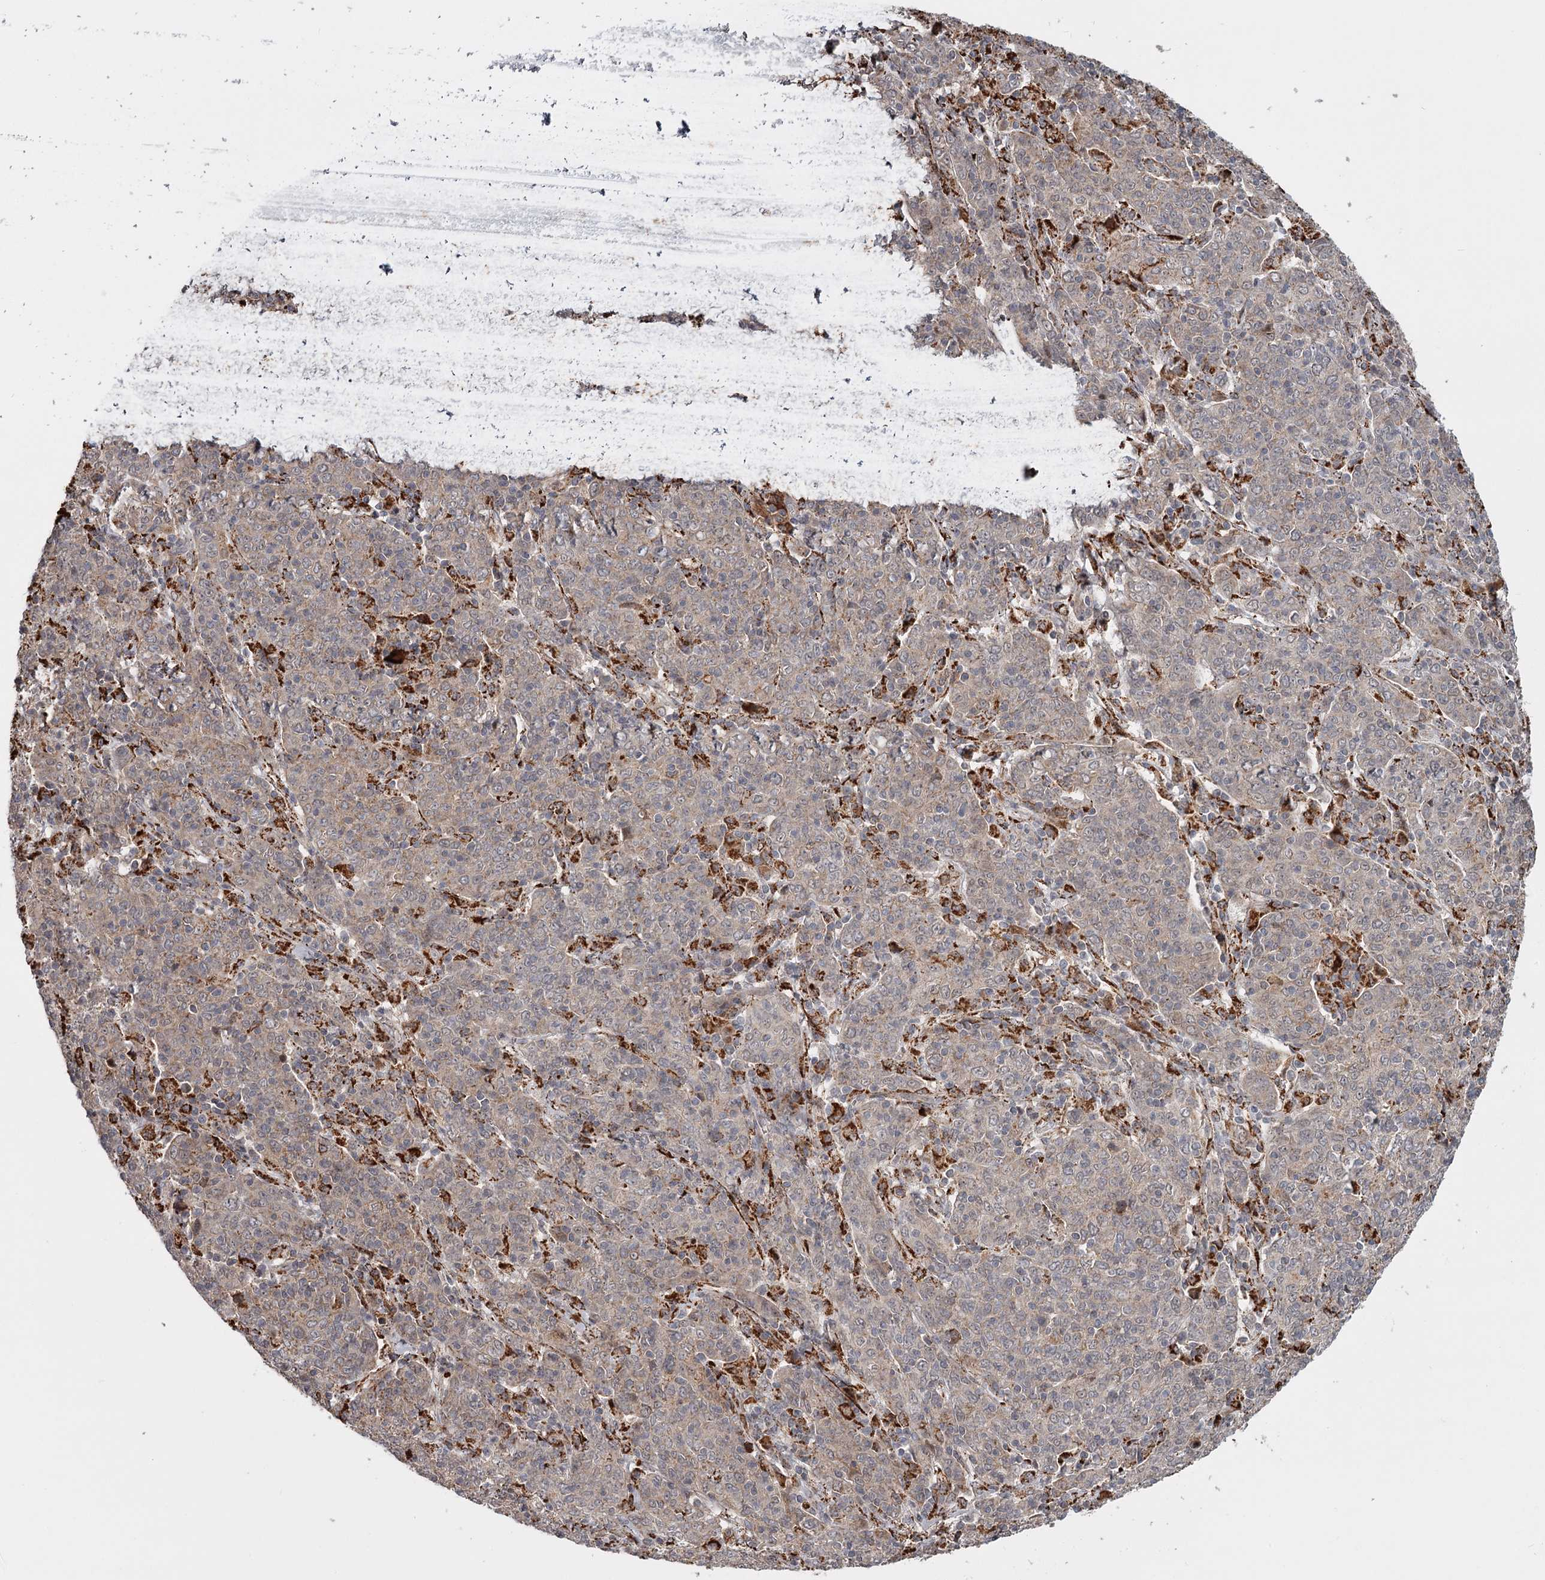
{"staining": {"intensity": "weak", "quantity": "25%-75%", "location": "cytoplasmic/membranous"}, "tissue": "cervical cancer", "cell_type": "Tumor cells", "image_type": "cancer", "snomed": [{"axis": "morphology", "description": "Squamous cell carcinoma, NOS"}, {"axis": "topography", "description": "Cervix"}], "caption": "Immunohistochemistry (IHC) histopathology image of human cervical cancer stained for a protein (brown), which demonstrates low levels of weak cytoplasmic/membranous expression in approximately 25%-75% of tumor cells.", "gene": "CDC123", "patient": {"sex": "female", "age": 67}}